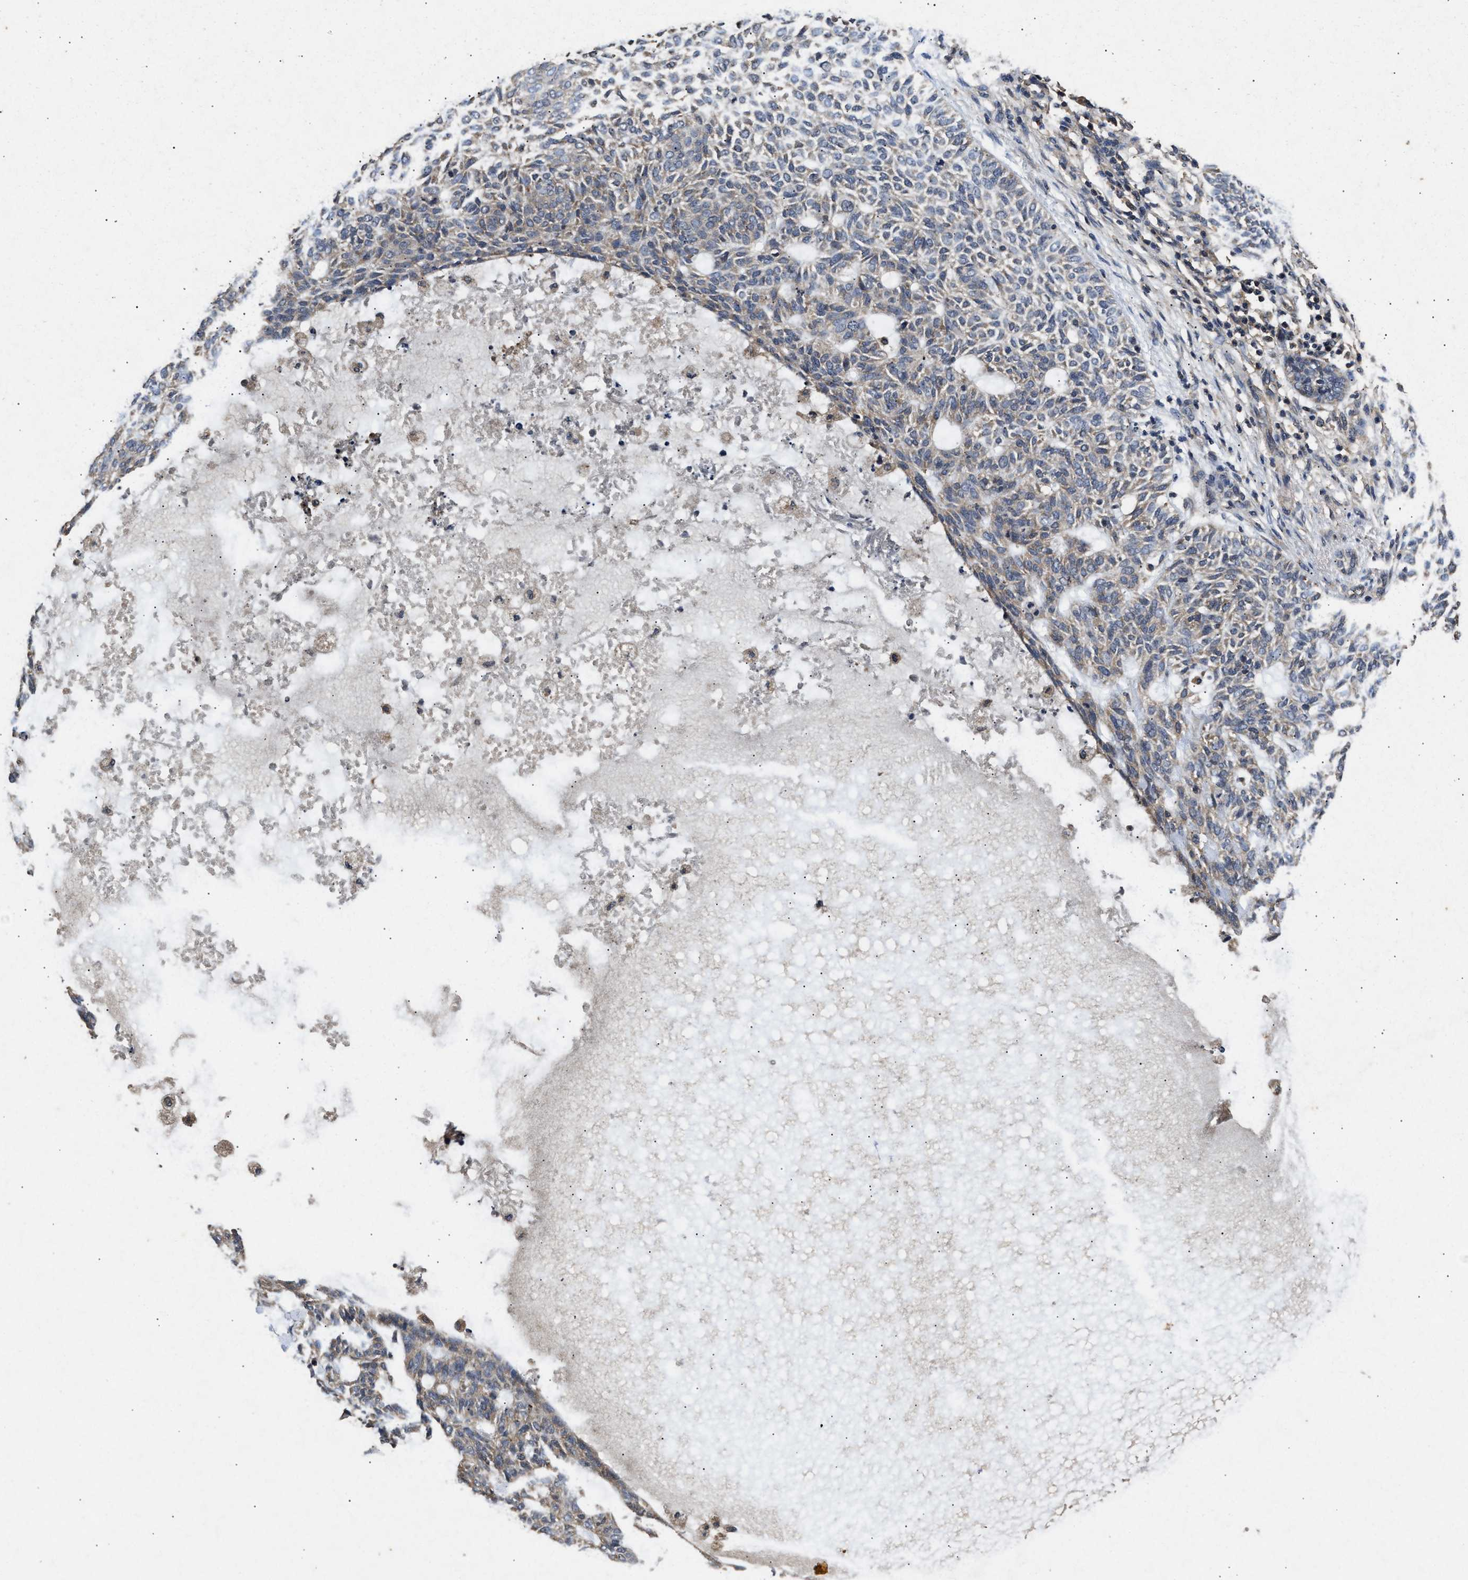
{"staining": {"intensity": "moderate", "quantity": ">75%", "location": "cytoplasmic/membranous"}, "tissue": "skin cancer", "cell_type": "Tumor cells", "image_type": "cancer", "snomed": [{"axis": "morphology", "description": "Basal cell carcinoma"}, {"axis": "topography", "description": "Skin"}], "caption": "A photomicrograph of human skin cancer stained for a protein demonstrates moderate cytoplasmic/membranous brown staining in tumor cells. The protein of interest is stained brown, and the nuclei are stained in blue (DAB (3,3'-diaminobenzidine) IHC with brightfield microscopy, high magnification).", "gene": "PDAP1", "patient": {"sex": "male", "age": 87}}